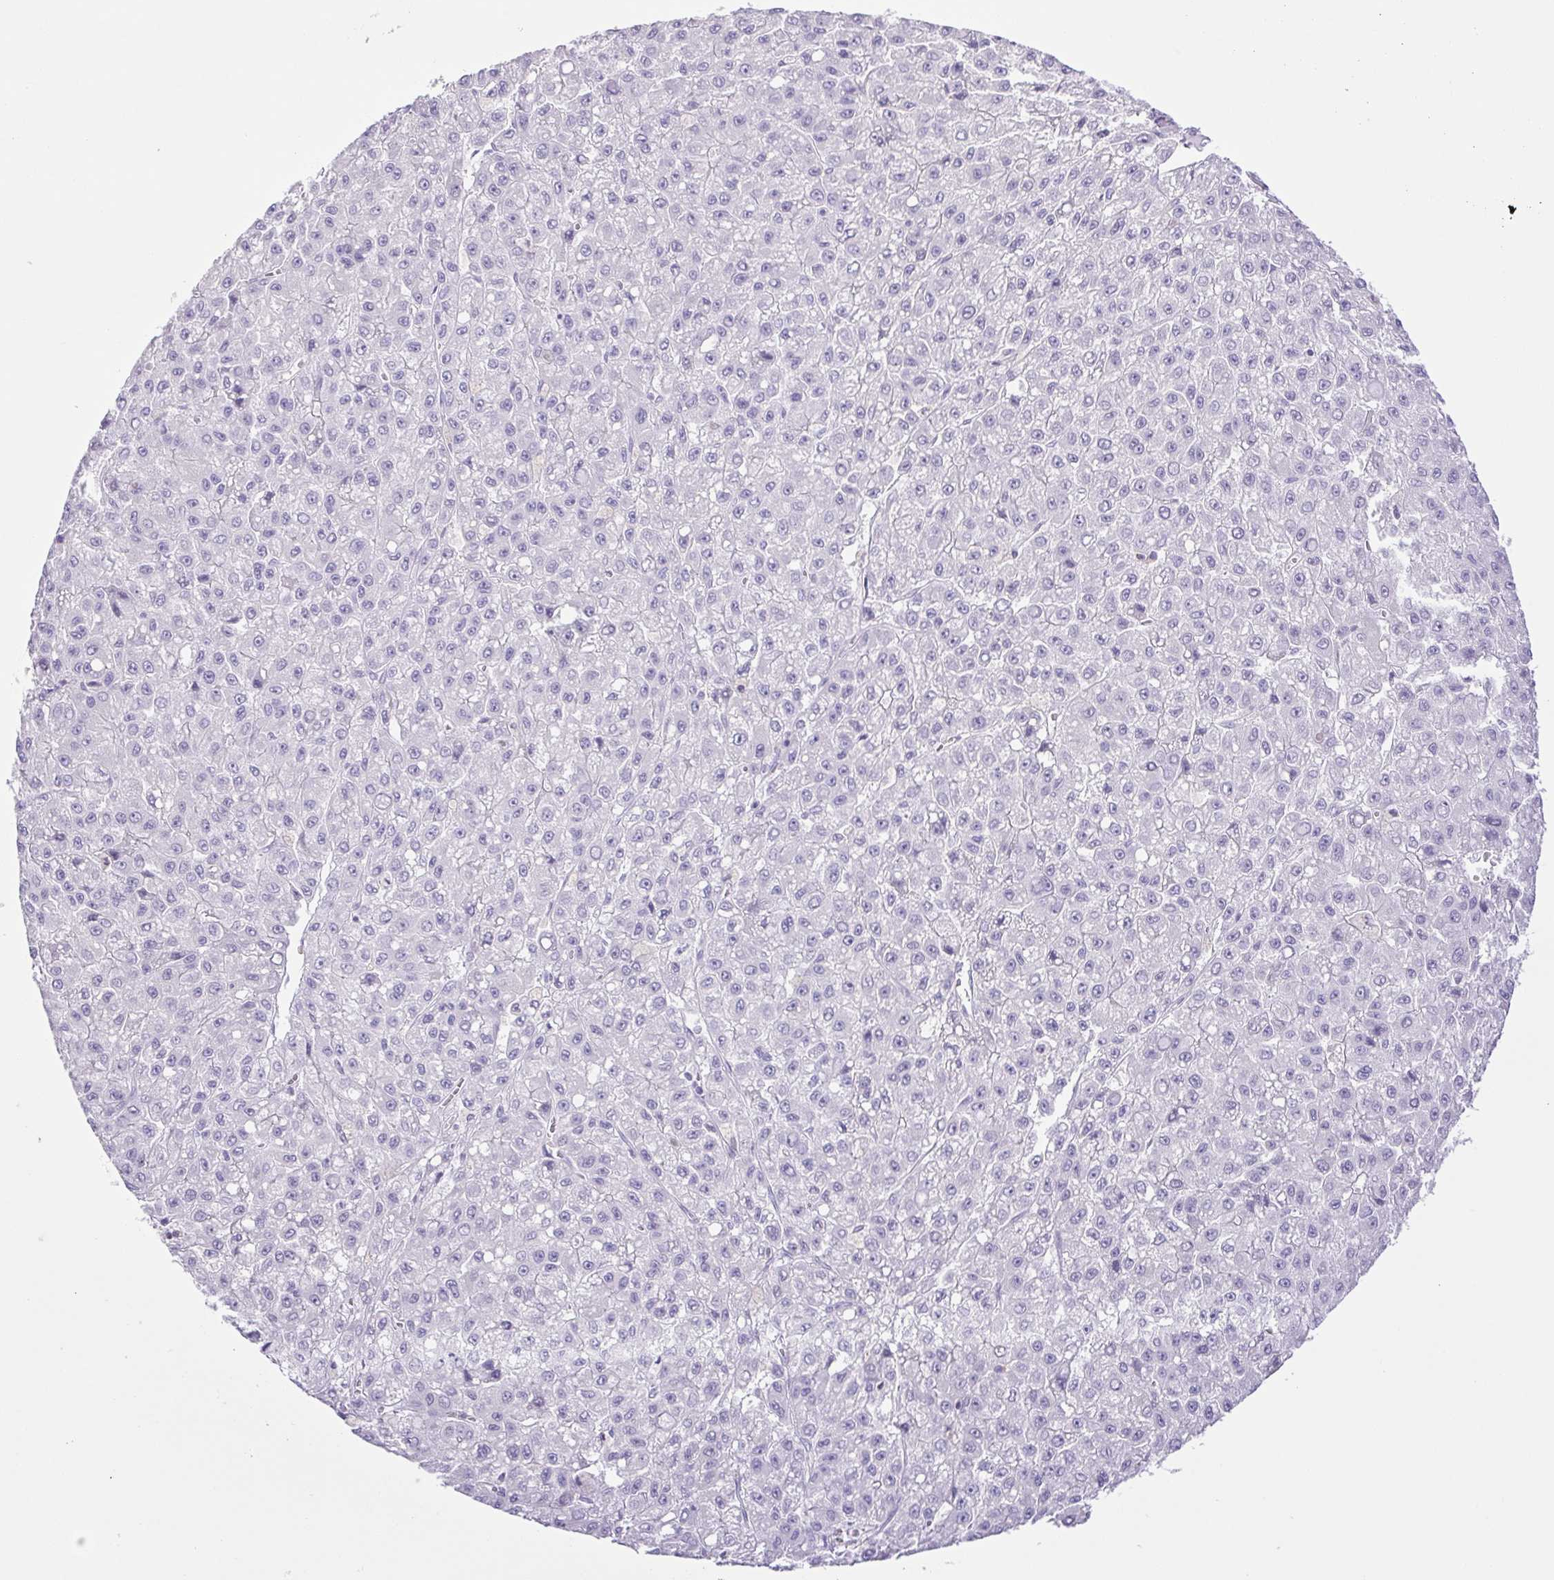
{"staining": {"intensity": "negative", "quantity": "none", "location": "none"}, "tissue": "liver cancer", "cell_type": "Tumor cells", "image_type": "cancer", "snomed": [{"axis": "morphology", "description": "Carcinoma, Hepatocellular, NOS"}, {"axis": "topography", "description": "Liver"}], "caption": "An immunohistochemistry (IHC) histopathology image of liver cancer (hepatocellular carcinoma) is shown. There is no staining in tumor cells of liver cancer (hepatocellular carcinoma).", "gene": "SYNPR", "patient": {"sex": "male", "age": 70}}